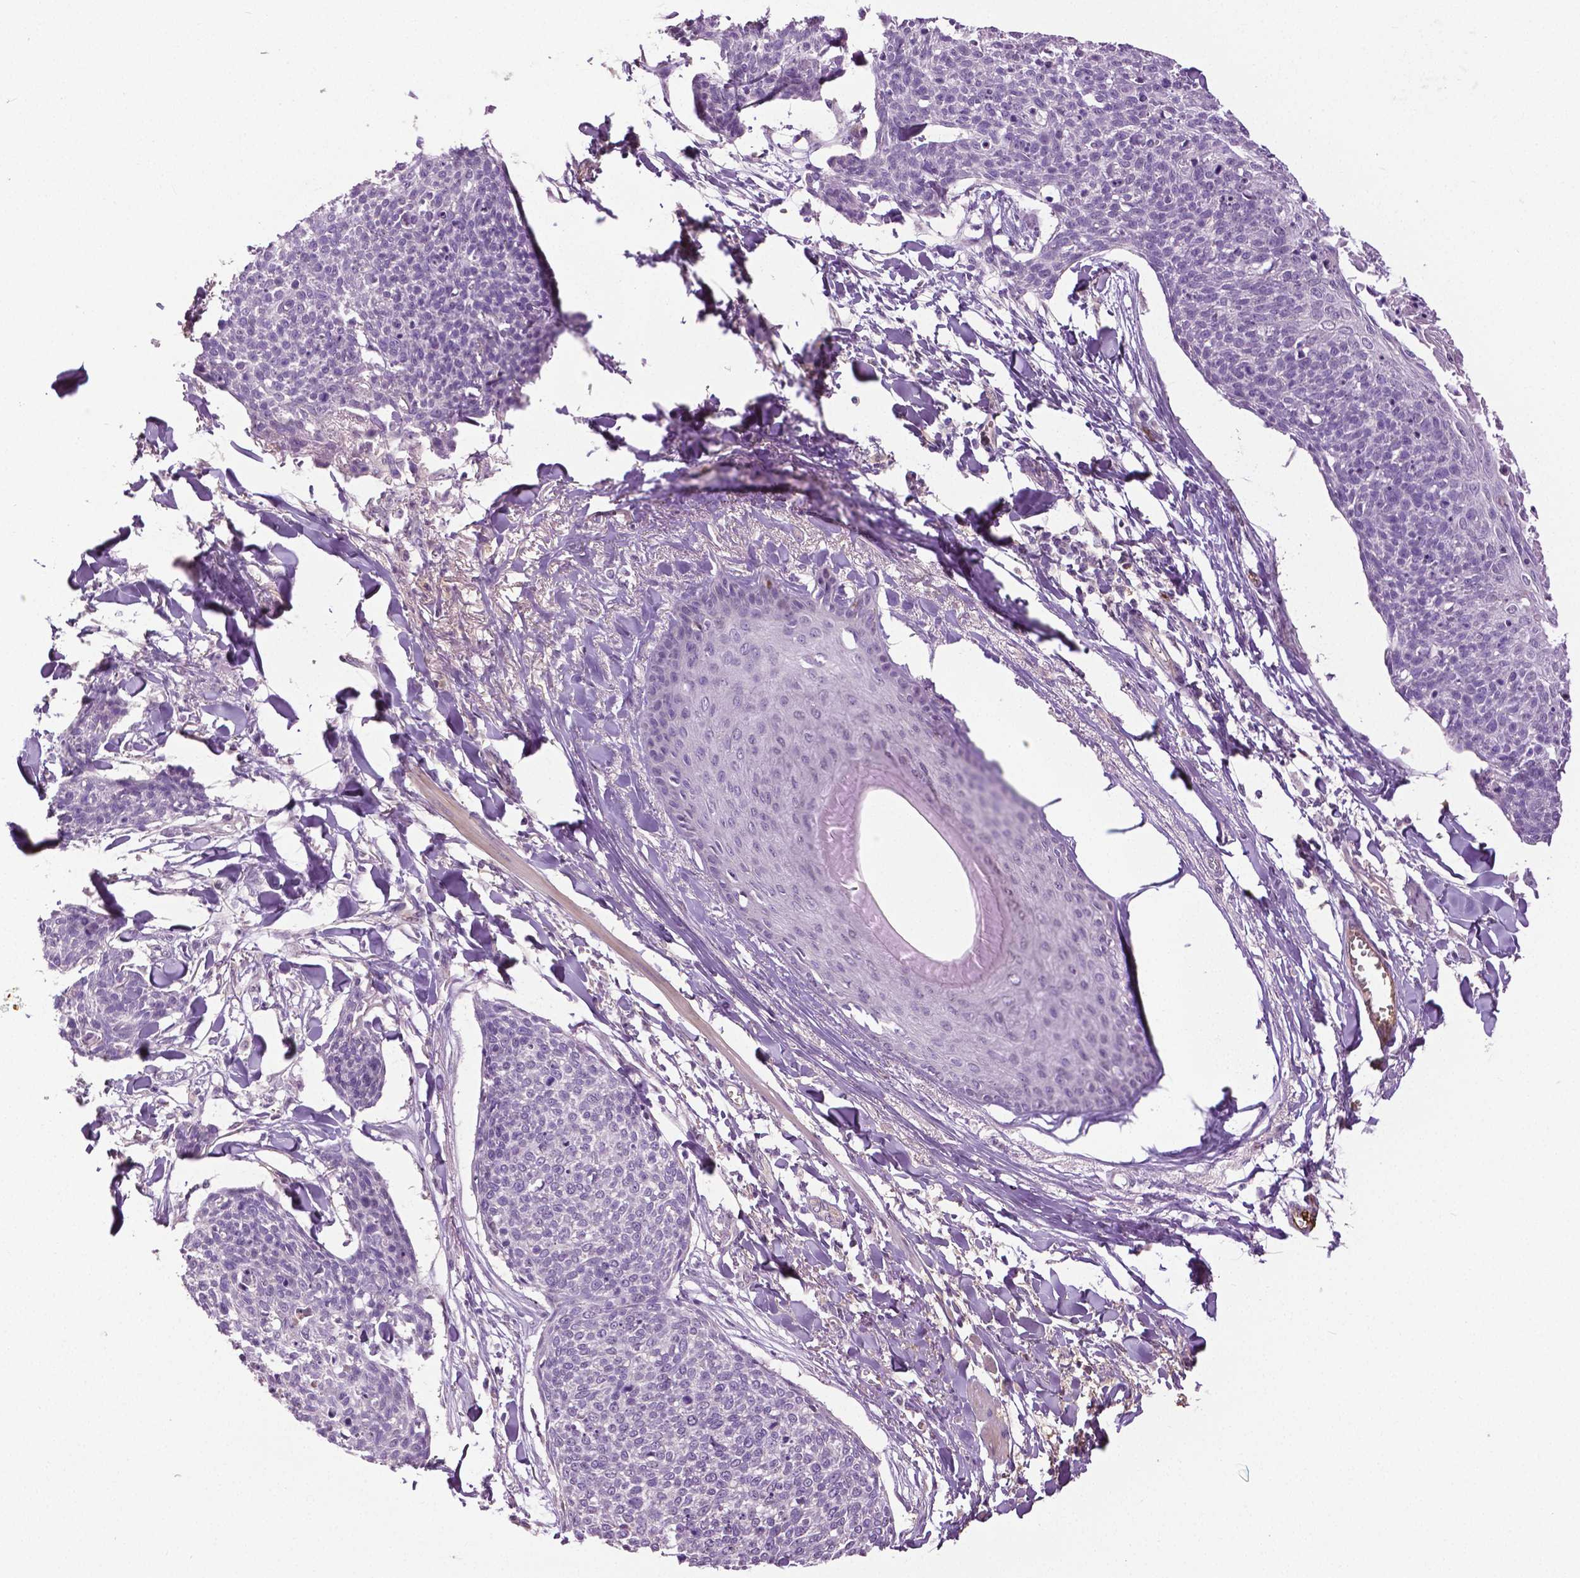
{"staining": {"intensity": "negative", "quantity": "none", "location": "none"}, "tissue": "skin cancer", "cell_type": "Tumor cells", "image_type": "cancer", "snomed": [{"axis": "morphology", "description": "Squamous cell carcinoma, NOS"}, {"axis": "topography", "description": "Skin"}, {"axis": "topography", "description": "Vulva"}], "caption": "This is a photomicrograph of immunohistochemistry (IHC) staining of skin squamous cell carcinoma, which shows no expression in tumor cells.", "gene": "PTPN5", "patient": {"sex": "female", "age": 75}}